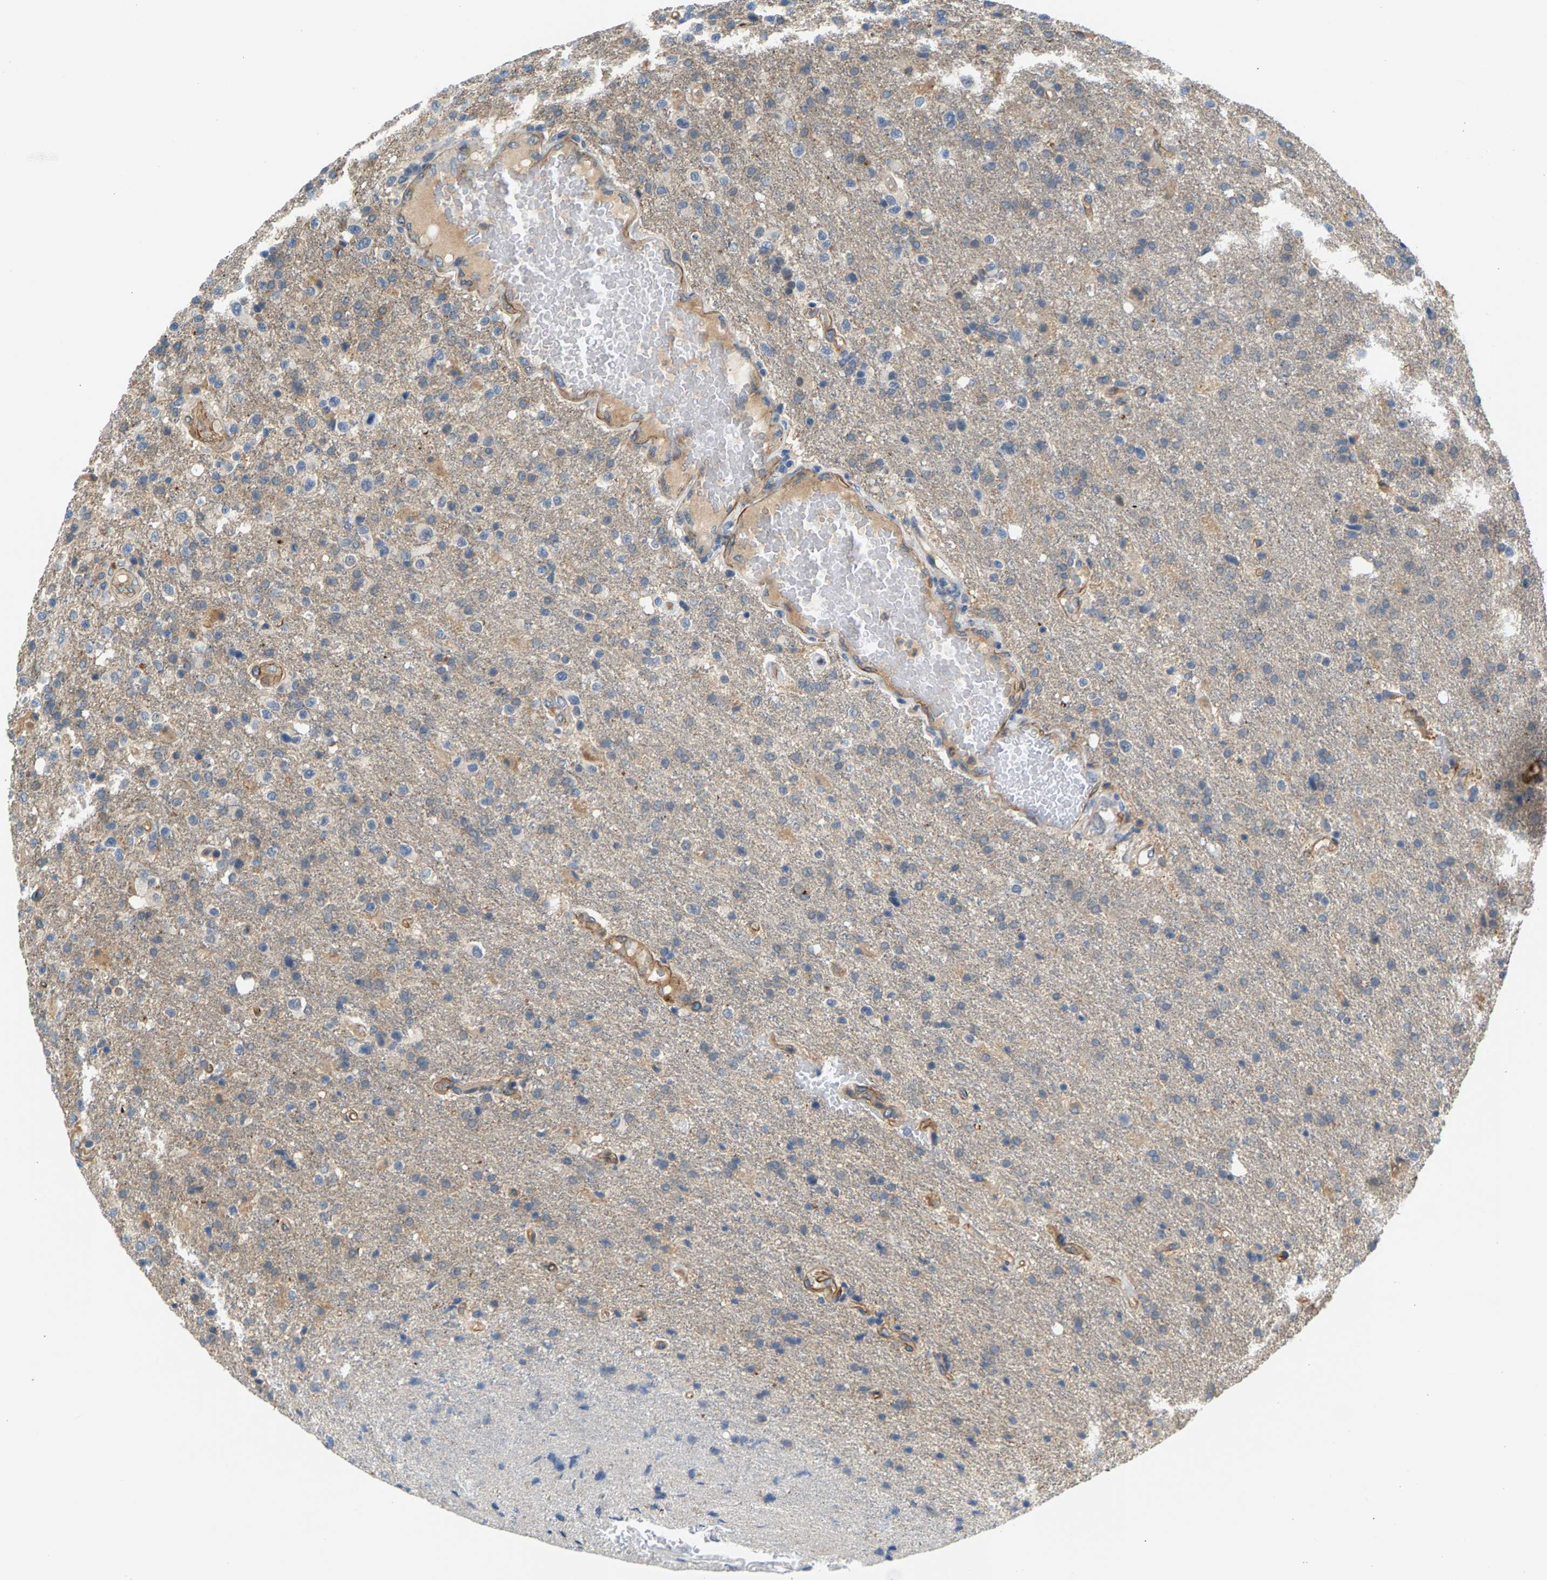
{"staining": {"intensity": "weak", "quantity": "<25%", "location": "cytoplasmic/membranous"}, "tissue": "glioma", "cell_type": "Tumor cells", "image_type": "cancer", "snomed": [{"axis": "morphology", "description": "Glioma, malignant, High grade"}, {"axis": "topography", "description": "Brain"}], "caption": "DAB (3,3'-diaminobenzidine) immunohistochemical staining of human glioma reveals no significant expression in tumor cells.", "gene": "KRTAP27-1", "patient": {"sex": "male", "age": 72}}